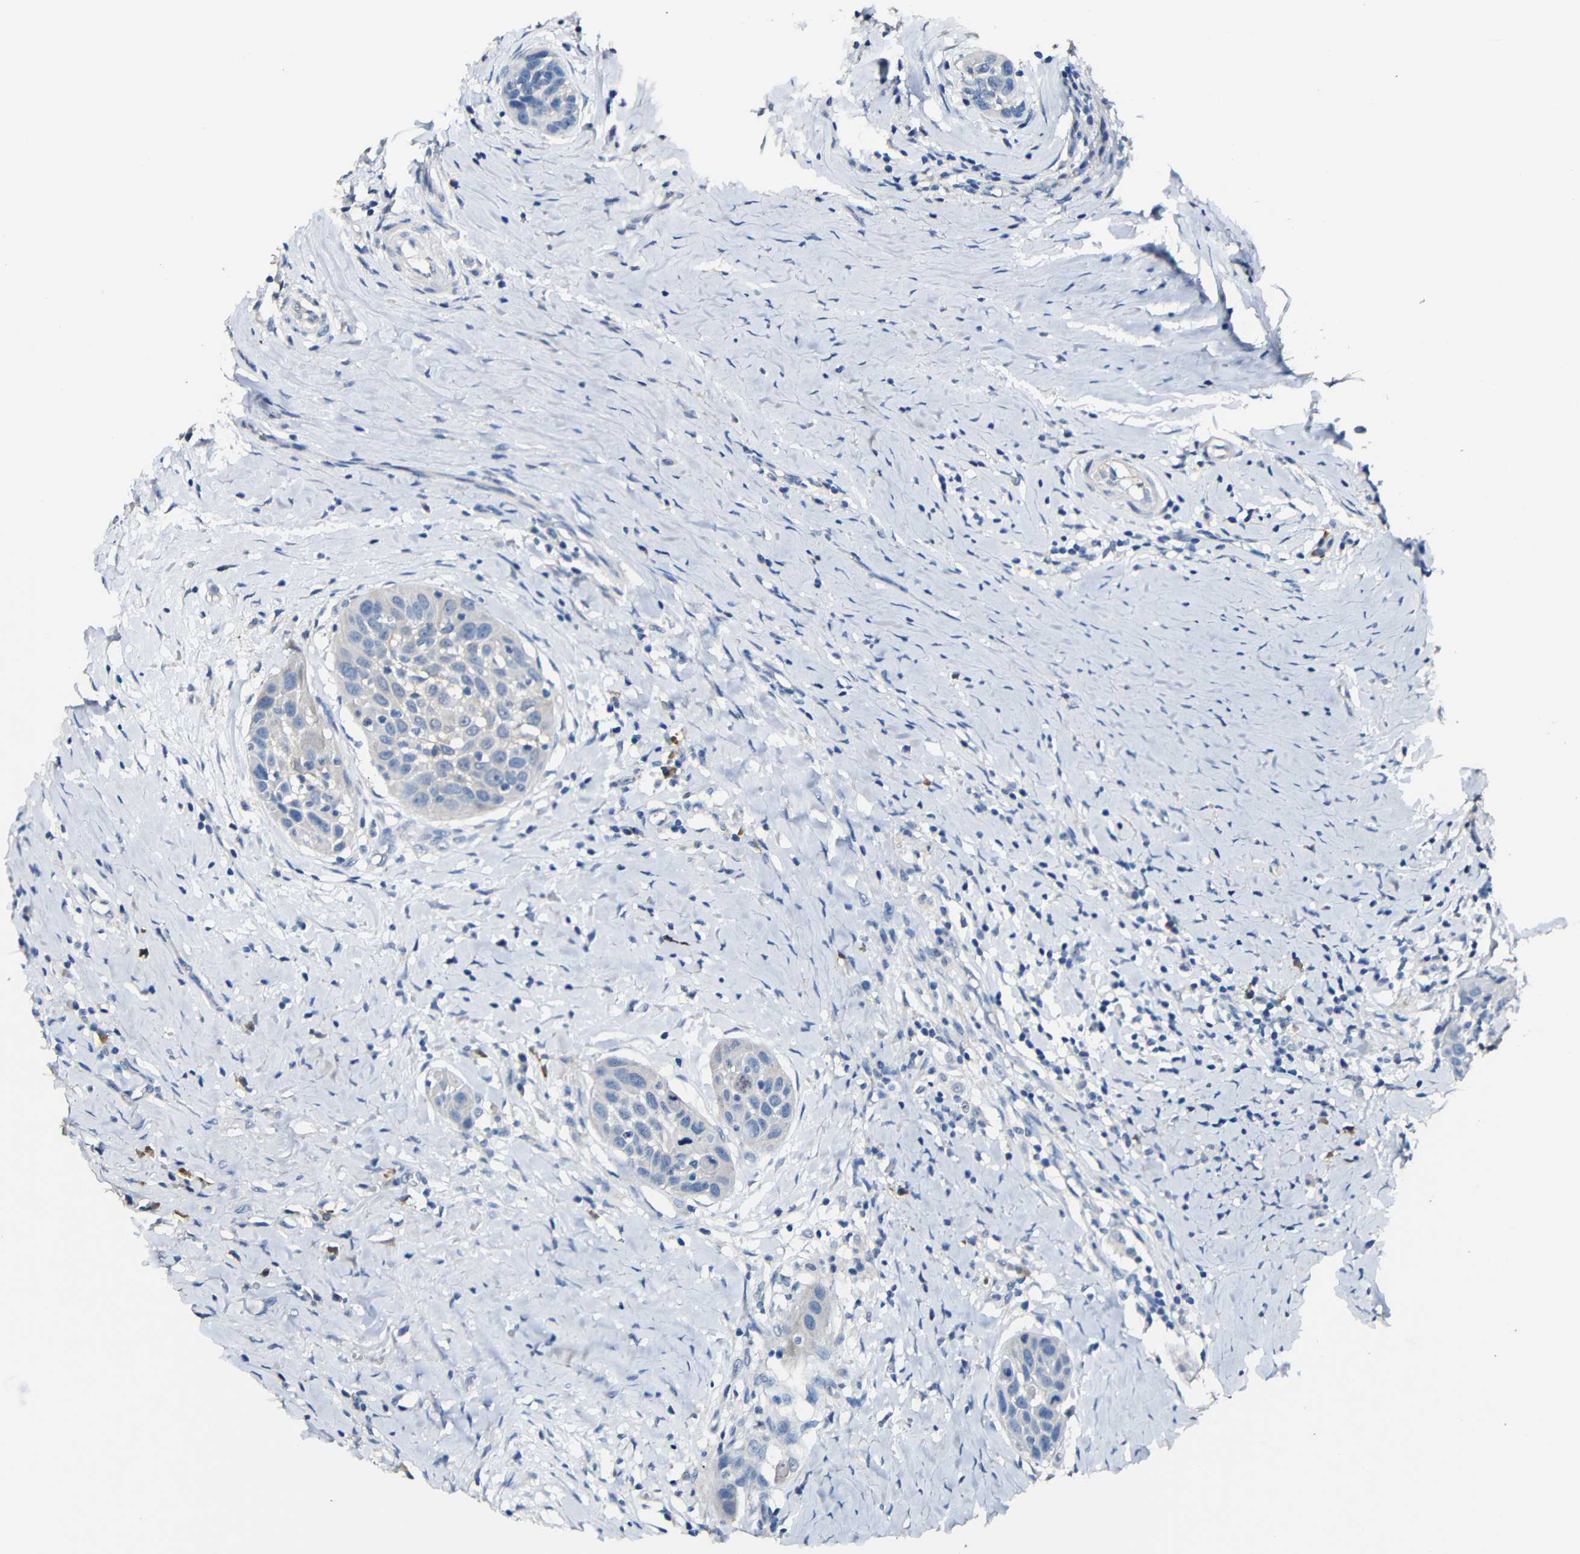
{"staining": {"intensity": "negative", "quantity": "none", "location": "none"}, "tissue": "head and neck cancer", "cell_type": "Tumor cells", "image_type": "cancer", "snomed": [{"axis": "morphology", "description": "Normal tissue, NOS"}, {"axis": "morphology", "description": "Squamous cell carcinoma, NOS"}, {"axis": "topography", "description": "Oral tissue"}, {"axis": "topography", "description": "Head-Neck"}], "caption": "This image is of head and neck squamous cell carcinoma stained with immunohistochemistry (IHC) to label a protein in brown with the nuclei are counter-stained blue. There is no positivity in tumor cells. (DAB immunohistochemistry (IHC) visualized using brightfield microscopy, high magnification).", "gene": "ACKR2", "patient": {"sex": "female", "age": 50}}